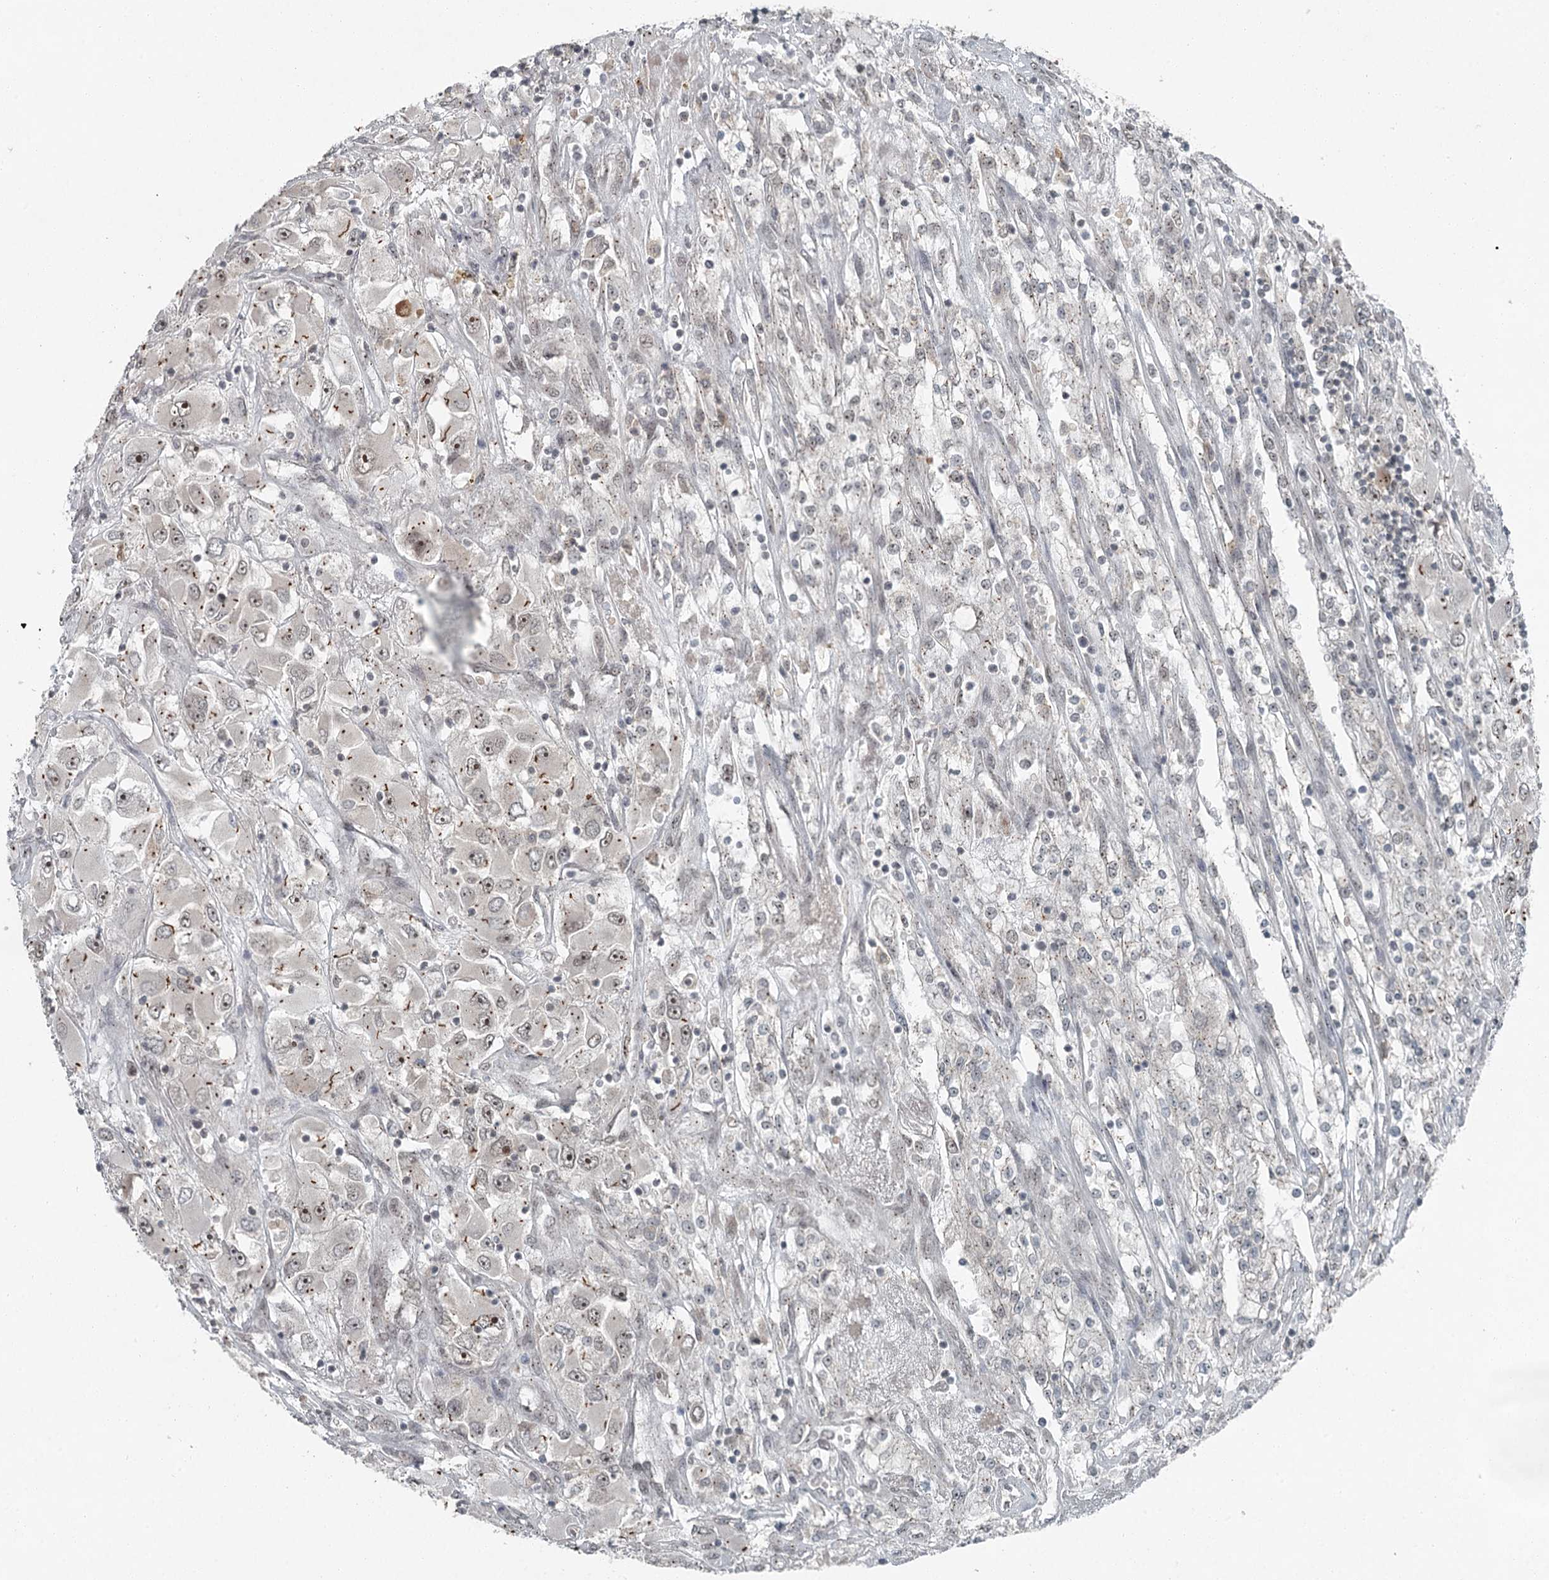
{"staining": {"intensity": "weak", "quantity": "<25%", "location": "nuclear"}, "tissue": "renal cancer", "cell_type": "Tumor cells", "image_type": "cancer", "snomed": [{"axis": "morphology", "description": "Adenocarcinoma, NOS"}, {"axis": "topography", "description": "Kidney"}], "caption": "Protein analysis of renal cancer displays no significant positivity in tumor cells.", "gene": "EXOSC1", "patient": {"sex": "female", "age": 52}}